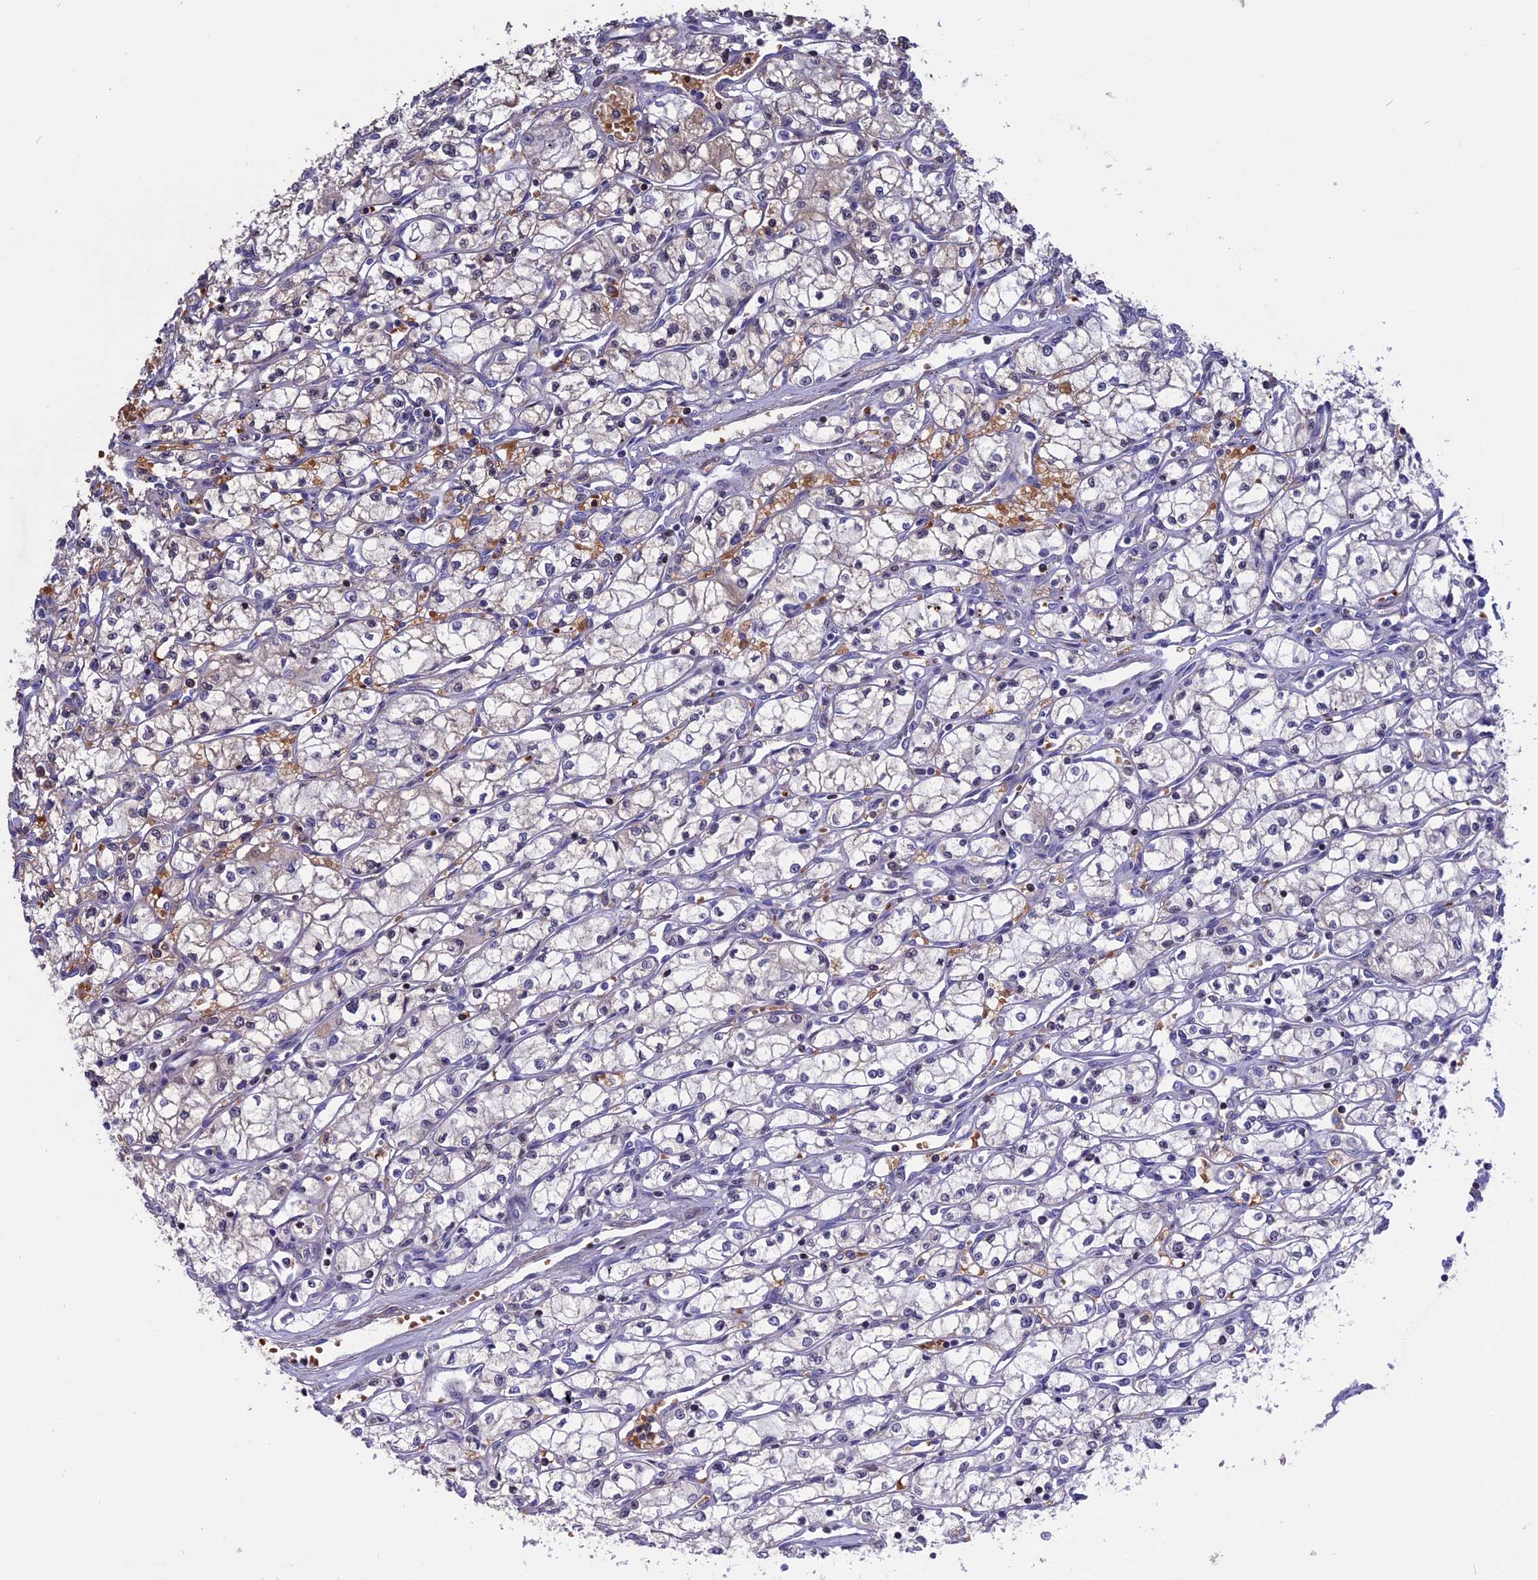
{"staining": {"intensity": "moderate", "quantity": "<25%", "location": "cytoplasmic/membranous"}, "tissue": "renal cancer", "cell_type": "Tumor cells", "image_type": "cancer", "snomed": [{"axis": "morphology", "description": "Adenocarcinoma, NOS"}, {"axis": "topography", "description": "Kidney"}], "caption": "Brown immunohistochemical staining in human renal cancer exhibits moderate cytoplasmic/membranous expression in approximately <25% of tumor cells.", "gene": "KNOP1", "patient": {"sex": "male", "age": 59}}